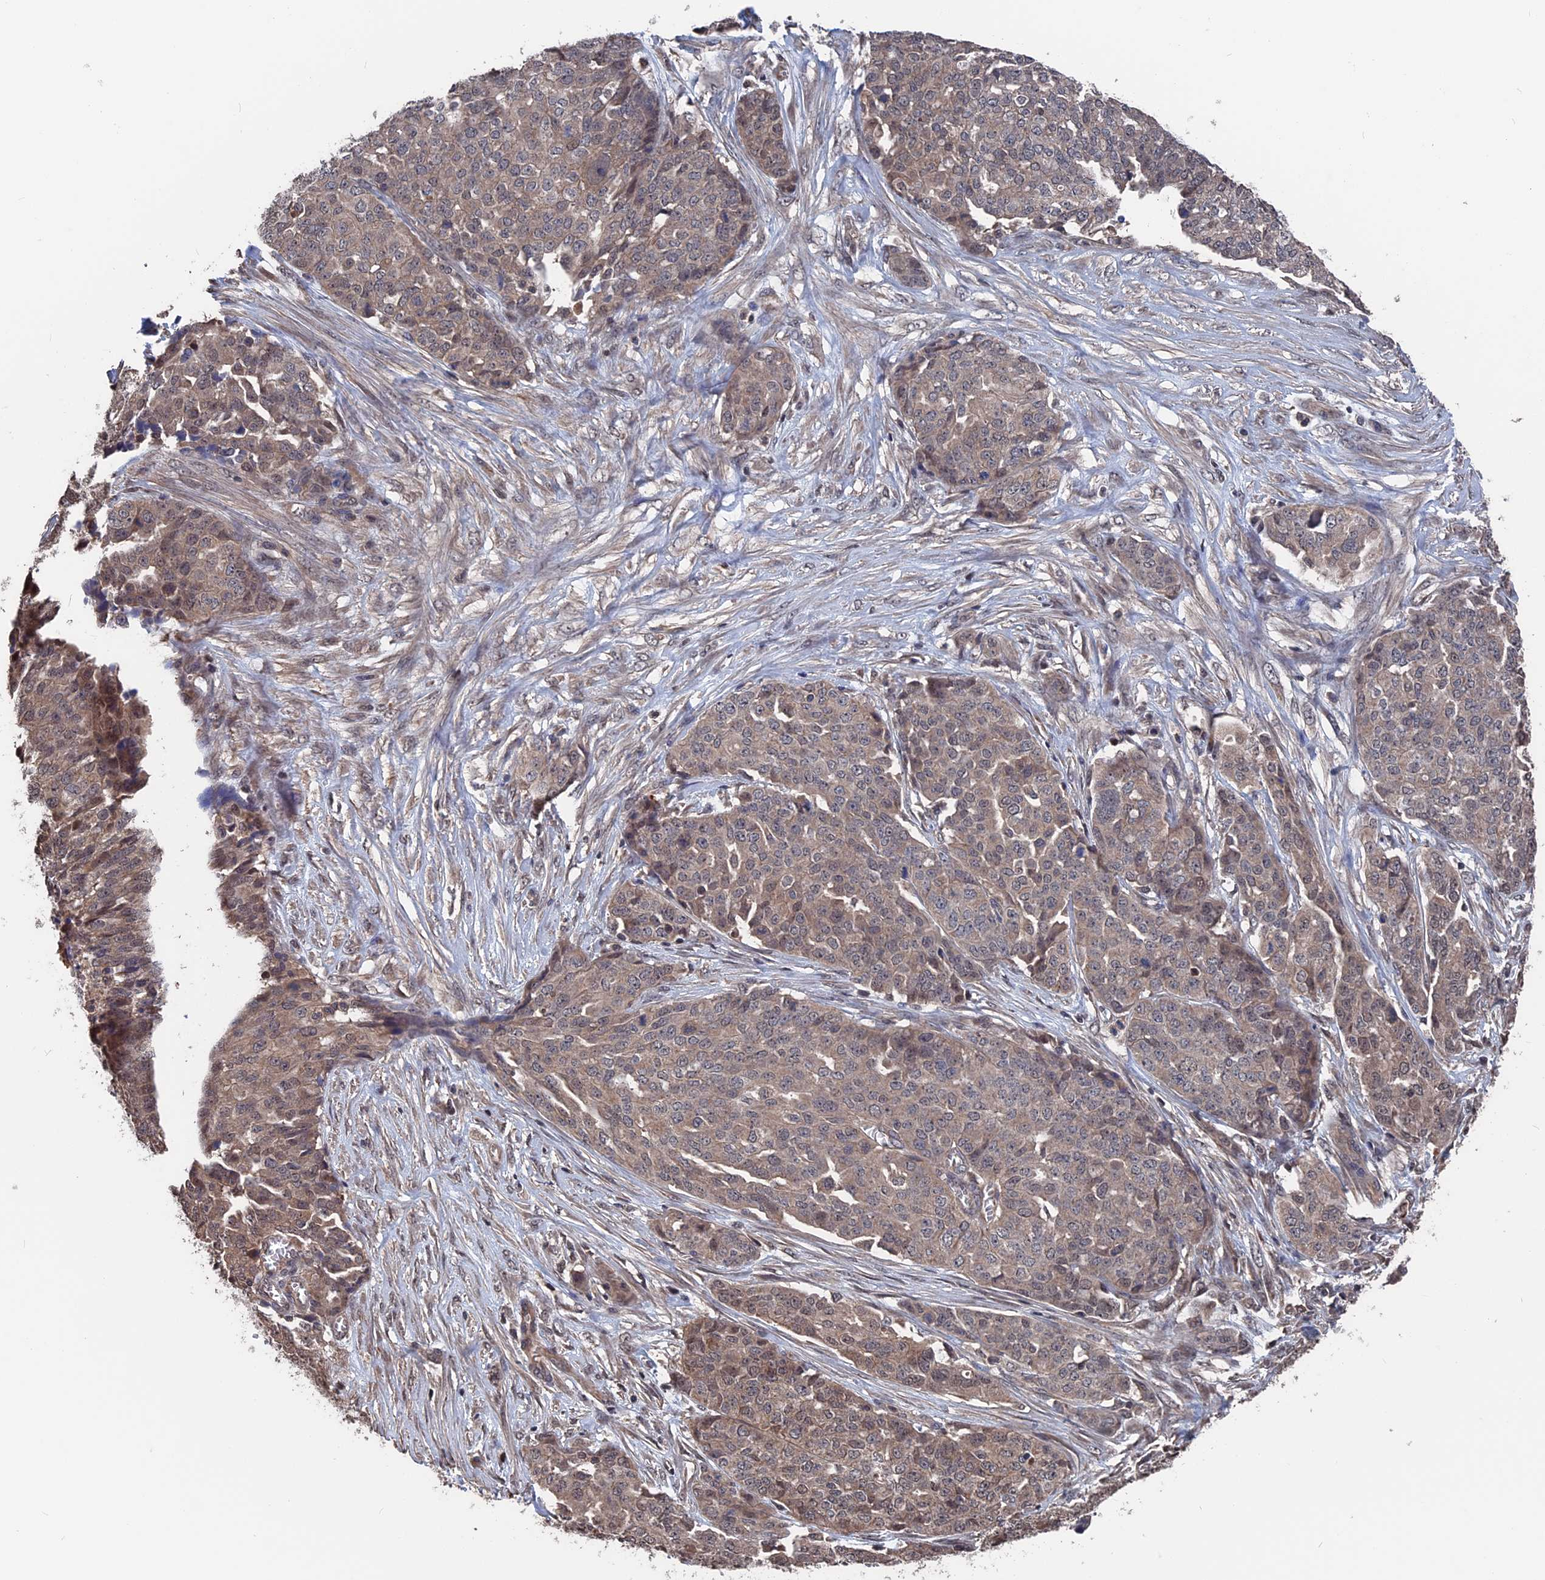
{"staining": {"intensity": "weak", "quantity": "25%-75%", "location": "cytoplasmic/membranous"}, "tissue": "ovarian cancer", "cell_type": "Tumor cells", "image_type": "cancer", "snomed": [{"axis": "morphology", "description": "Cystadenocarcinoma, serous, NOS"}, {"axis": "topography", "description": "Soft tissue"}, {"axis": "topography", "description": "Ovary"}], "caption": "Protein expression analysis of human ovarian serous cystadenocarcinoma reveals weak cytoplasmic/membranous staining in approximately 25%-75% of tumor cells. (DAB (3,3'-diaminobenzidine) IHC with brightfield microscopy, high magnification).", "gene": "PDE12", "patient": {"sex": "female", "age": 57}}